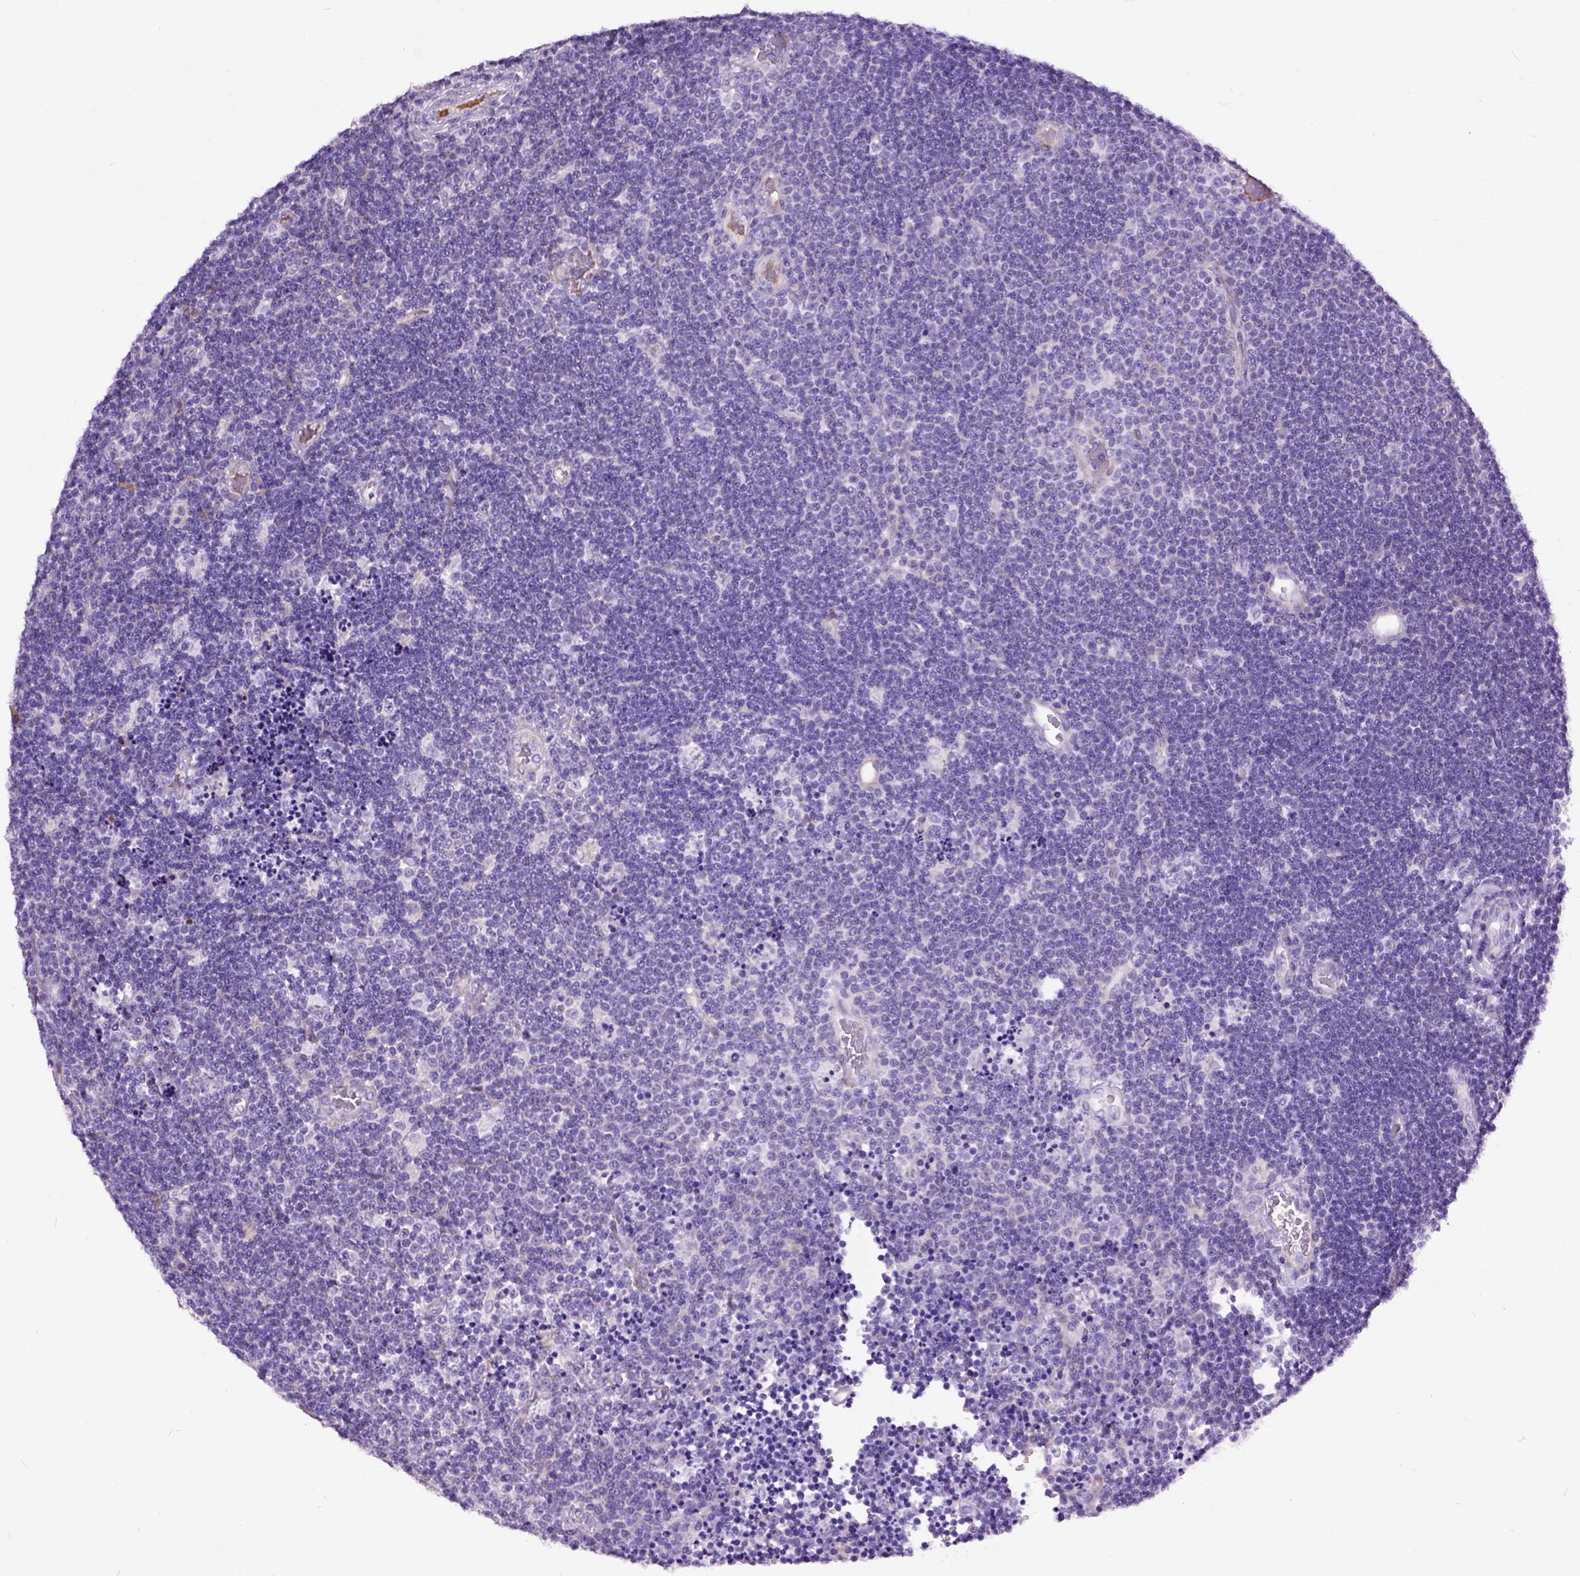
{"staining": {"intensity": "negative", "quantity": "none", "location": "none"}, "tissue": "lymphoma", "cell_type": "Tumor cells", "image_type": "cancer", "snomed": [{"axis": "morphology", "description": "Malignant lymphoma, non-Hodgkin's type, Low grade"}, {"axis": "topography", "description": "Brain"}], "caption": "High power microscopy photomicrograph of an IHC micrograph of lymphoma, revealing no significant positivity in tumor cells.", "gene": "MAPT", "patient": {"sex": "female", "age": 66}}